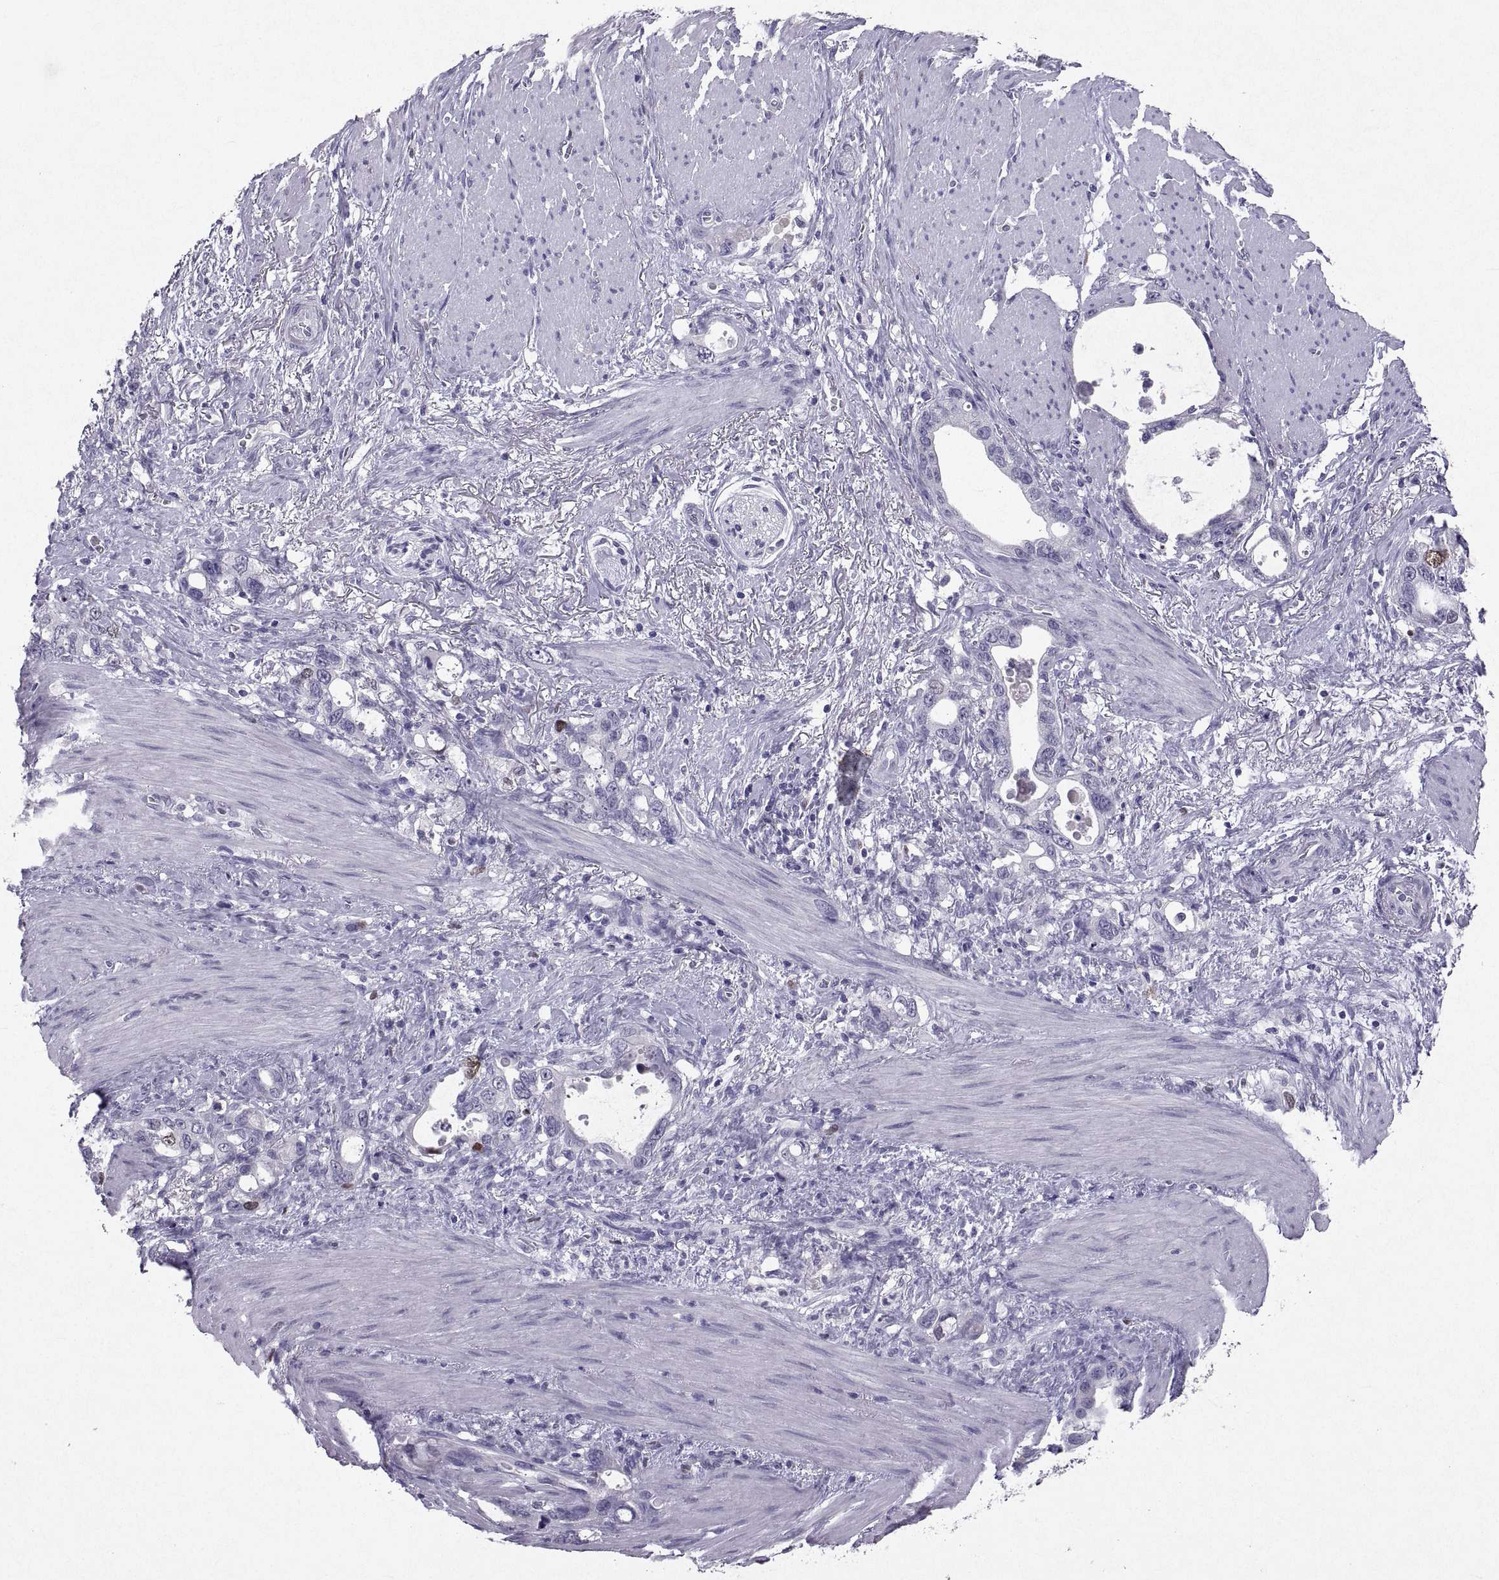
{"staining": {"intensity": "negative", "quantity": "none", "location": "none"}, "tissue": "stomach cancer", "cell_type": "Tumor cells", "image_type": "cancer", "snomed": [{"axis": "morphology", "description": "Adenocarcinoma, NOS"}, {"axis": "topography", "description": "Stomach, upper"}], "caption": "Stomach cancer (adenocarcinoma) stained for a protein using immunohistochemistry displays no expression tumor cells.", "gene": "SOX21", "patient": {"sex": "male", "age": 74}}